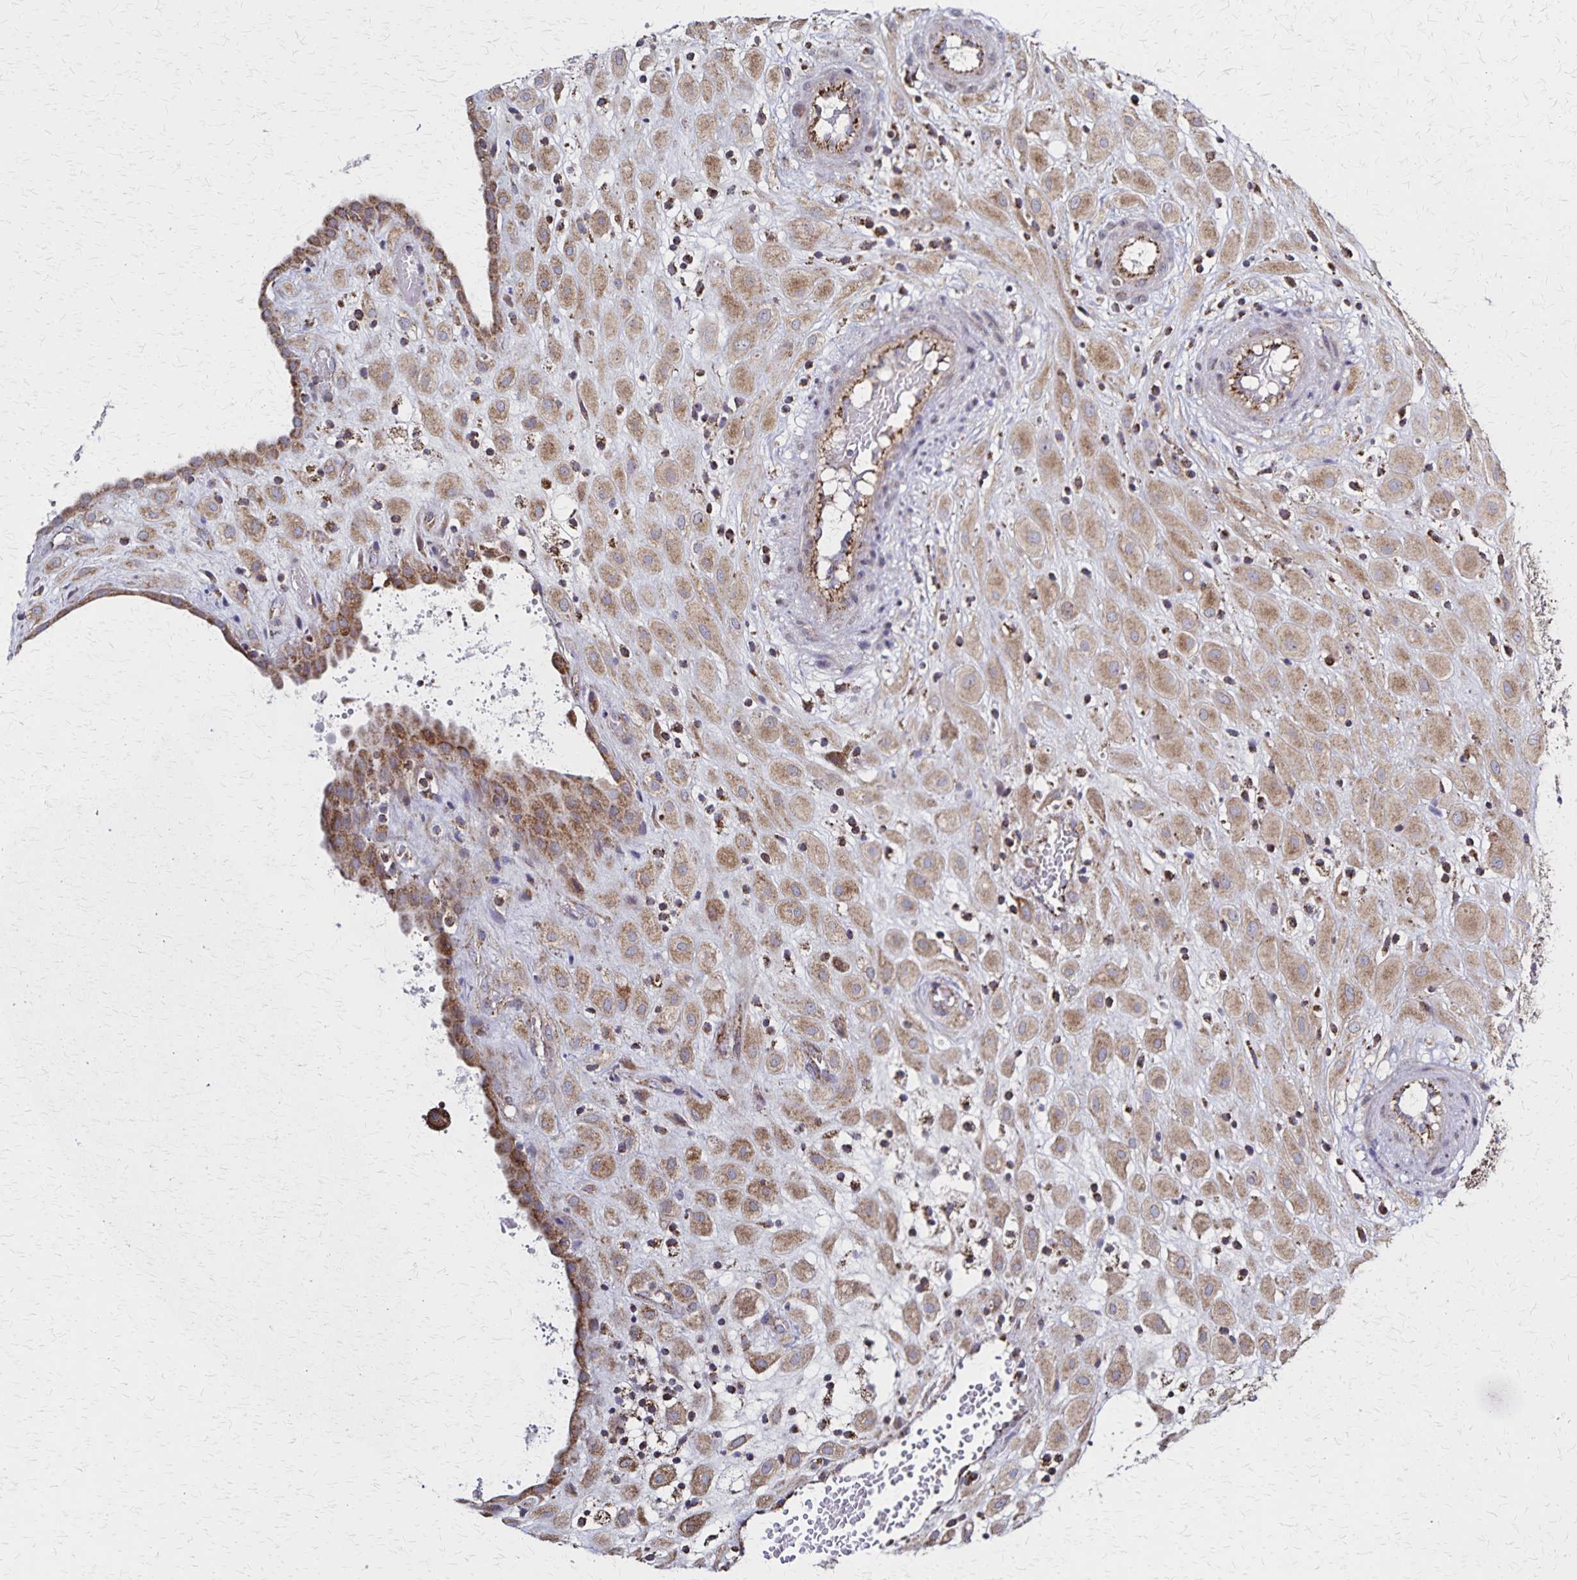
{"staining": {"intensity": "moderate", "quantity": ">75%", "location": "cytoplasmic/membranous"}, "tissue": "placenta", "cell_type": "Decidual cells", "image_type": "normal", "snomed": [{"axis": "morphology", "description": "Normal tissue, NOS"}, {"axis": "topography", "description": "Placenta"}], "caption": "IHC of unremarkable placenta shows medium levels of moderate cytoplasmic/membranous expression in about >75% of decidual cells.", "gene": "NFS1", "patient": {"sex": "female", "age": 24}}